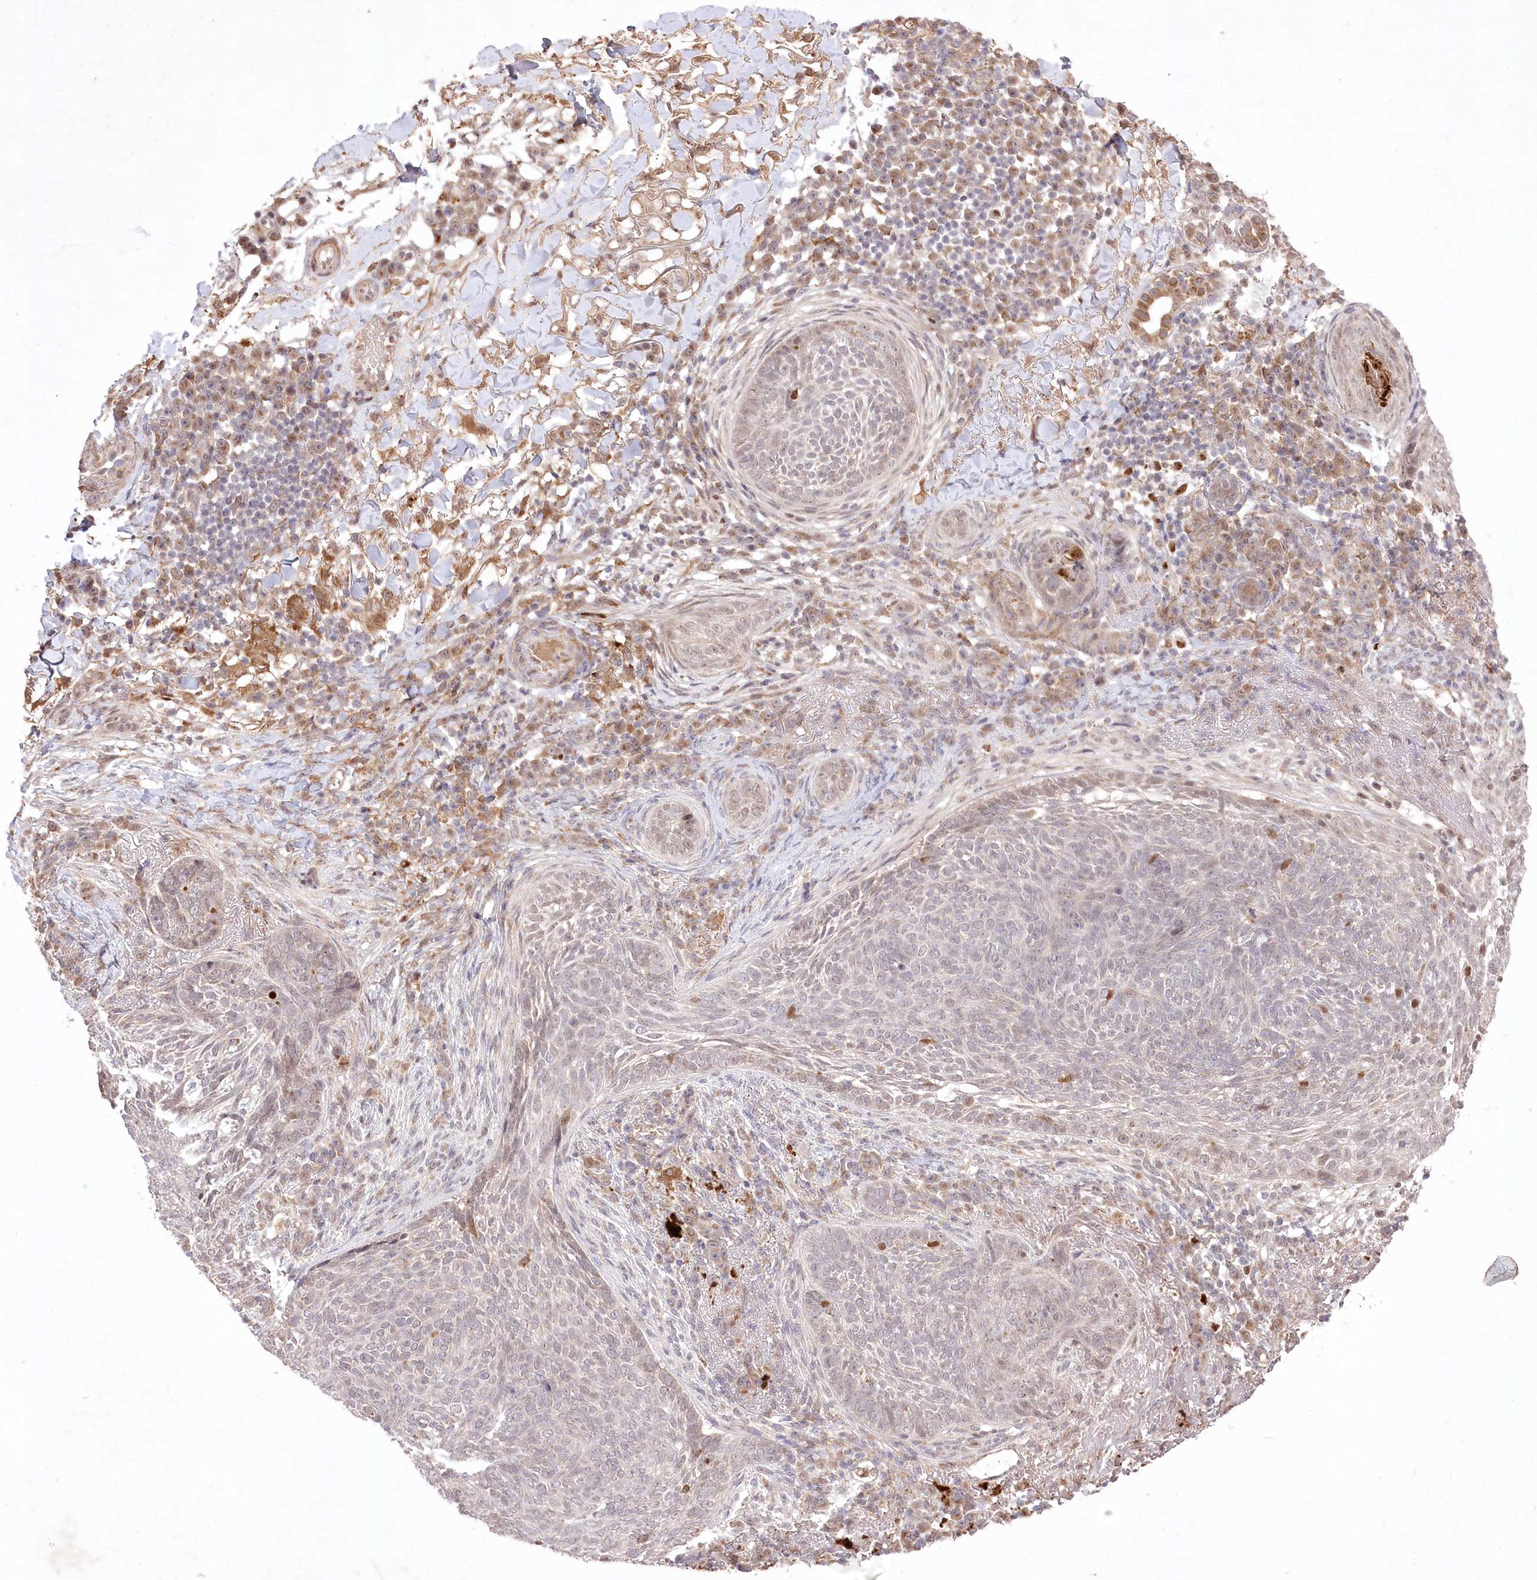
{"staining": {"intensity": "weak", "quantity": "<25%", "location": "cytoplasmic/membranous,nuclear"}, "tissue": "skin cancer", "cell_type": "Tumor cells", "image_type": "cancer", "snomed": [{"axis": "morphology", "description": "Basal cell carcinoma"}, {"axis": "topography", "description": "Skin"}], "caption": "An IHC image of skin basal cell carcinoma is shown. There is no staining in tumor cells of skin basal cell carcinoma.", "gene": "HELT", "patient": {"sex": "male", "age": 85}}